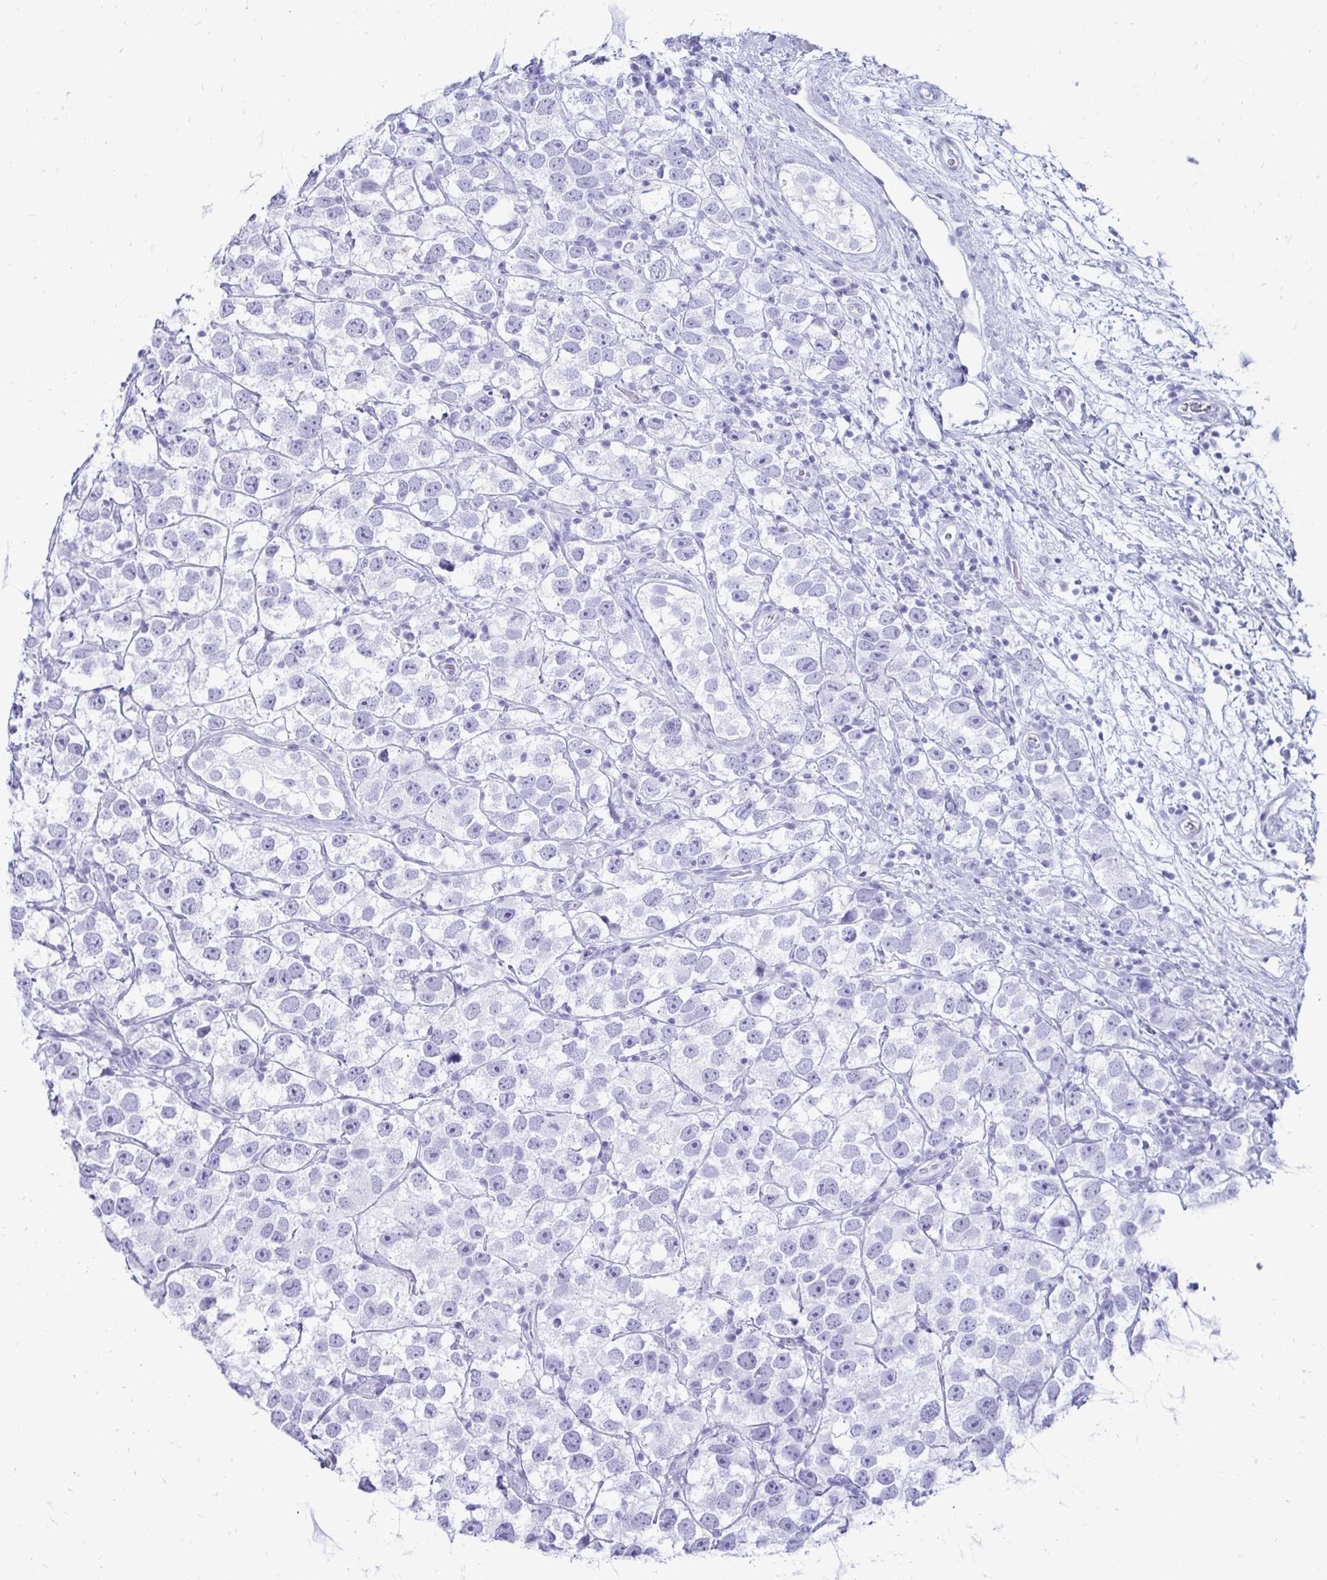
{"staining": {"intensity": "negative", "quantity": "none", "location": "none"}, "tissue": "testis cancer", "cell_type": "Tumor cells", "image_type": "cancer", "snomed": [{"axis": "morphology", "description": "Seminoma, NOS"}, {"axis": "topography", "description": "Testis"}], "caption": "Tumor cells show no significant protein staining in testis seminoma.", "gene": "OR10R2", "patient": {"sex": "male", "age": 26}}